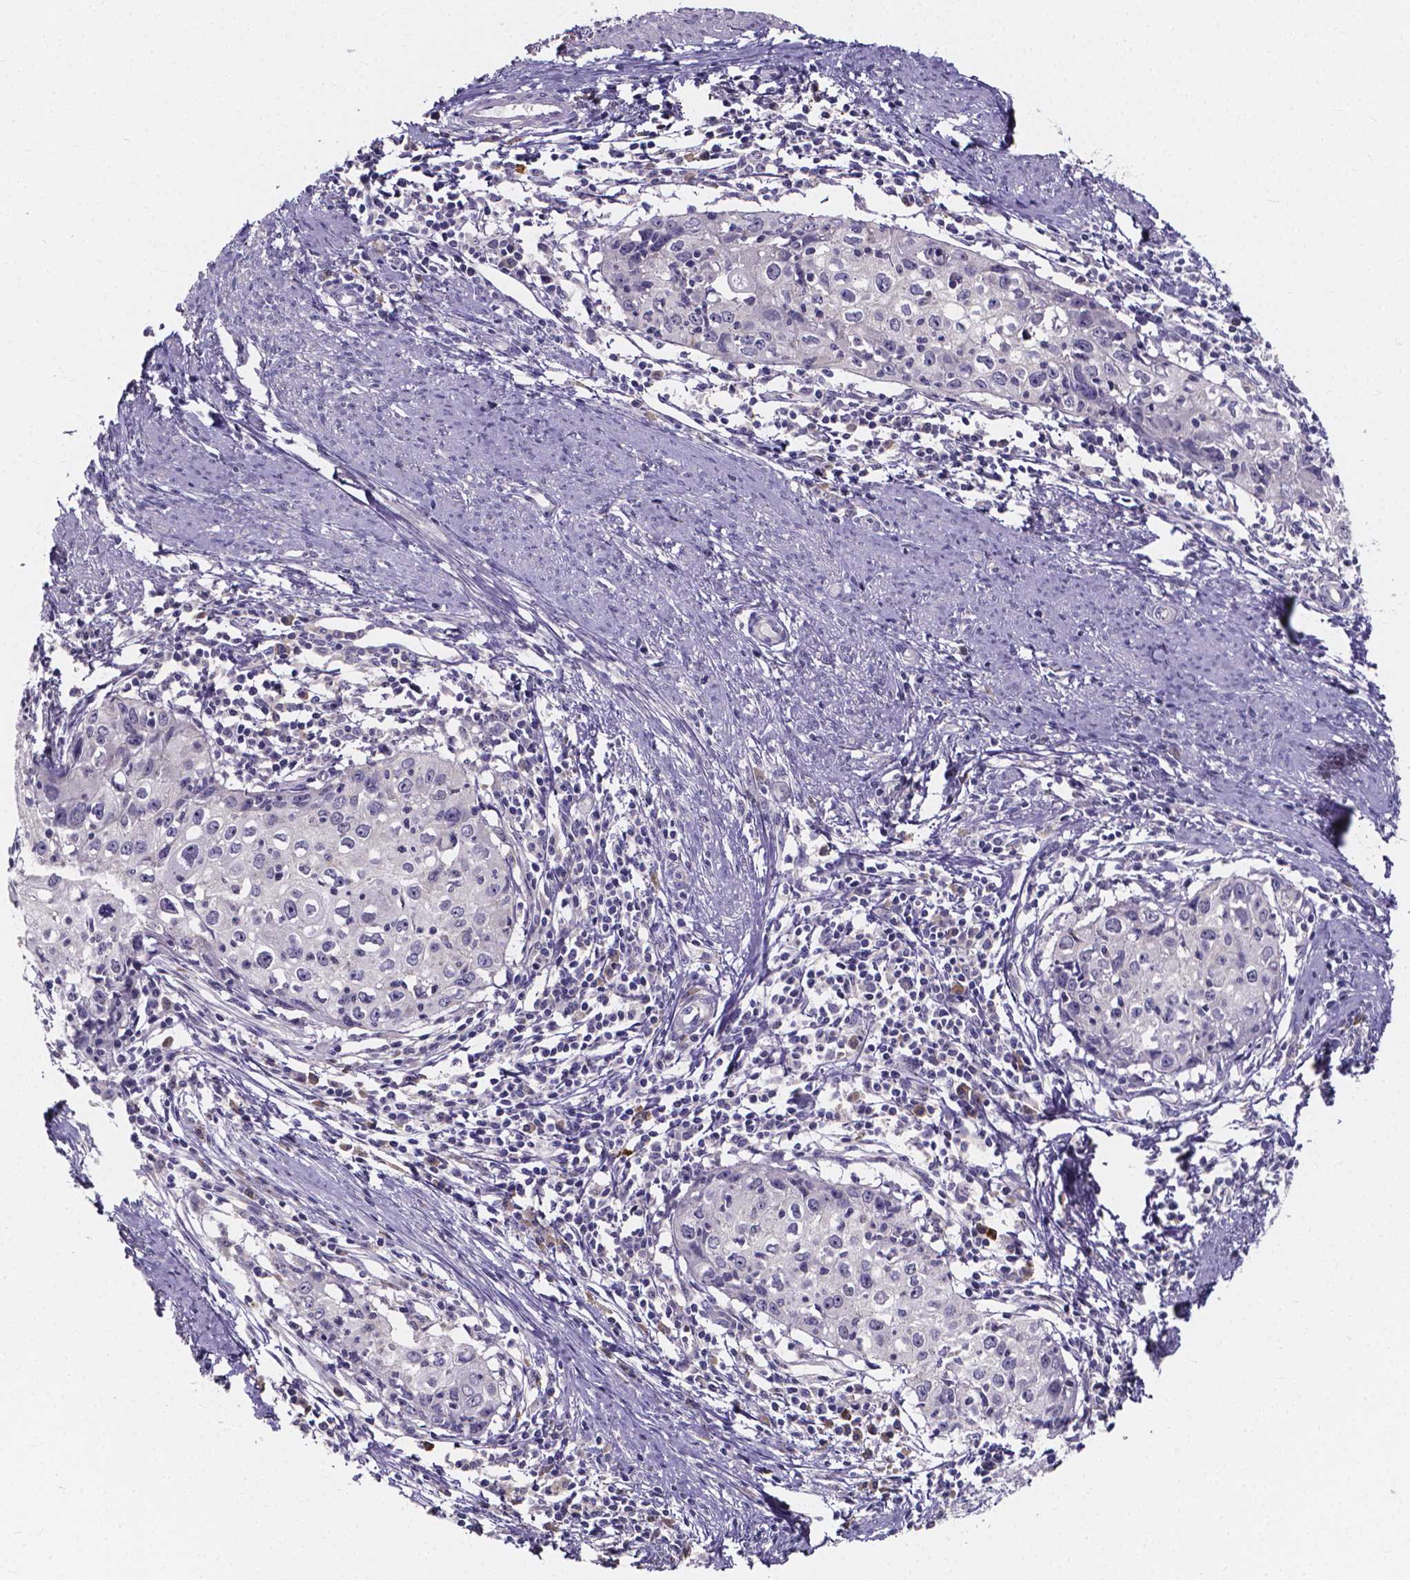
{"staining": {"intensity": "negative", "quantity": "none", "location": "none"}, "tissue": "cervical cancer", "cell_type": "Tumor cells", "image_type": "cancer", "snomed": [{"axis": "morphology", "description": "Squamous cell carcinoma, NOS"}, {"axis": "topography", "description": "Cervix"}], "caption": "IHC photomicrograph of neoplastic tissue: cervical squamous cell carcinoma stained with DAB (3,3'-diaminobenzidine) shows no significant protein staining in tumor cells.", "gene": "SPOCD1", "patient": {"sex": "female", "age": 40}}